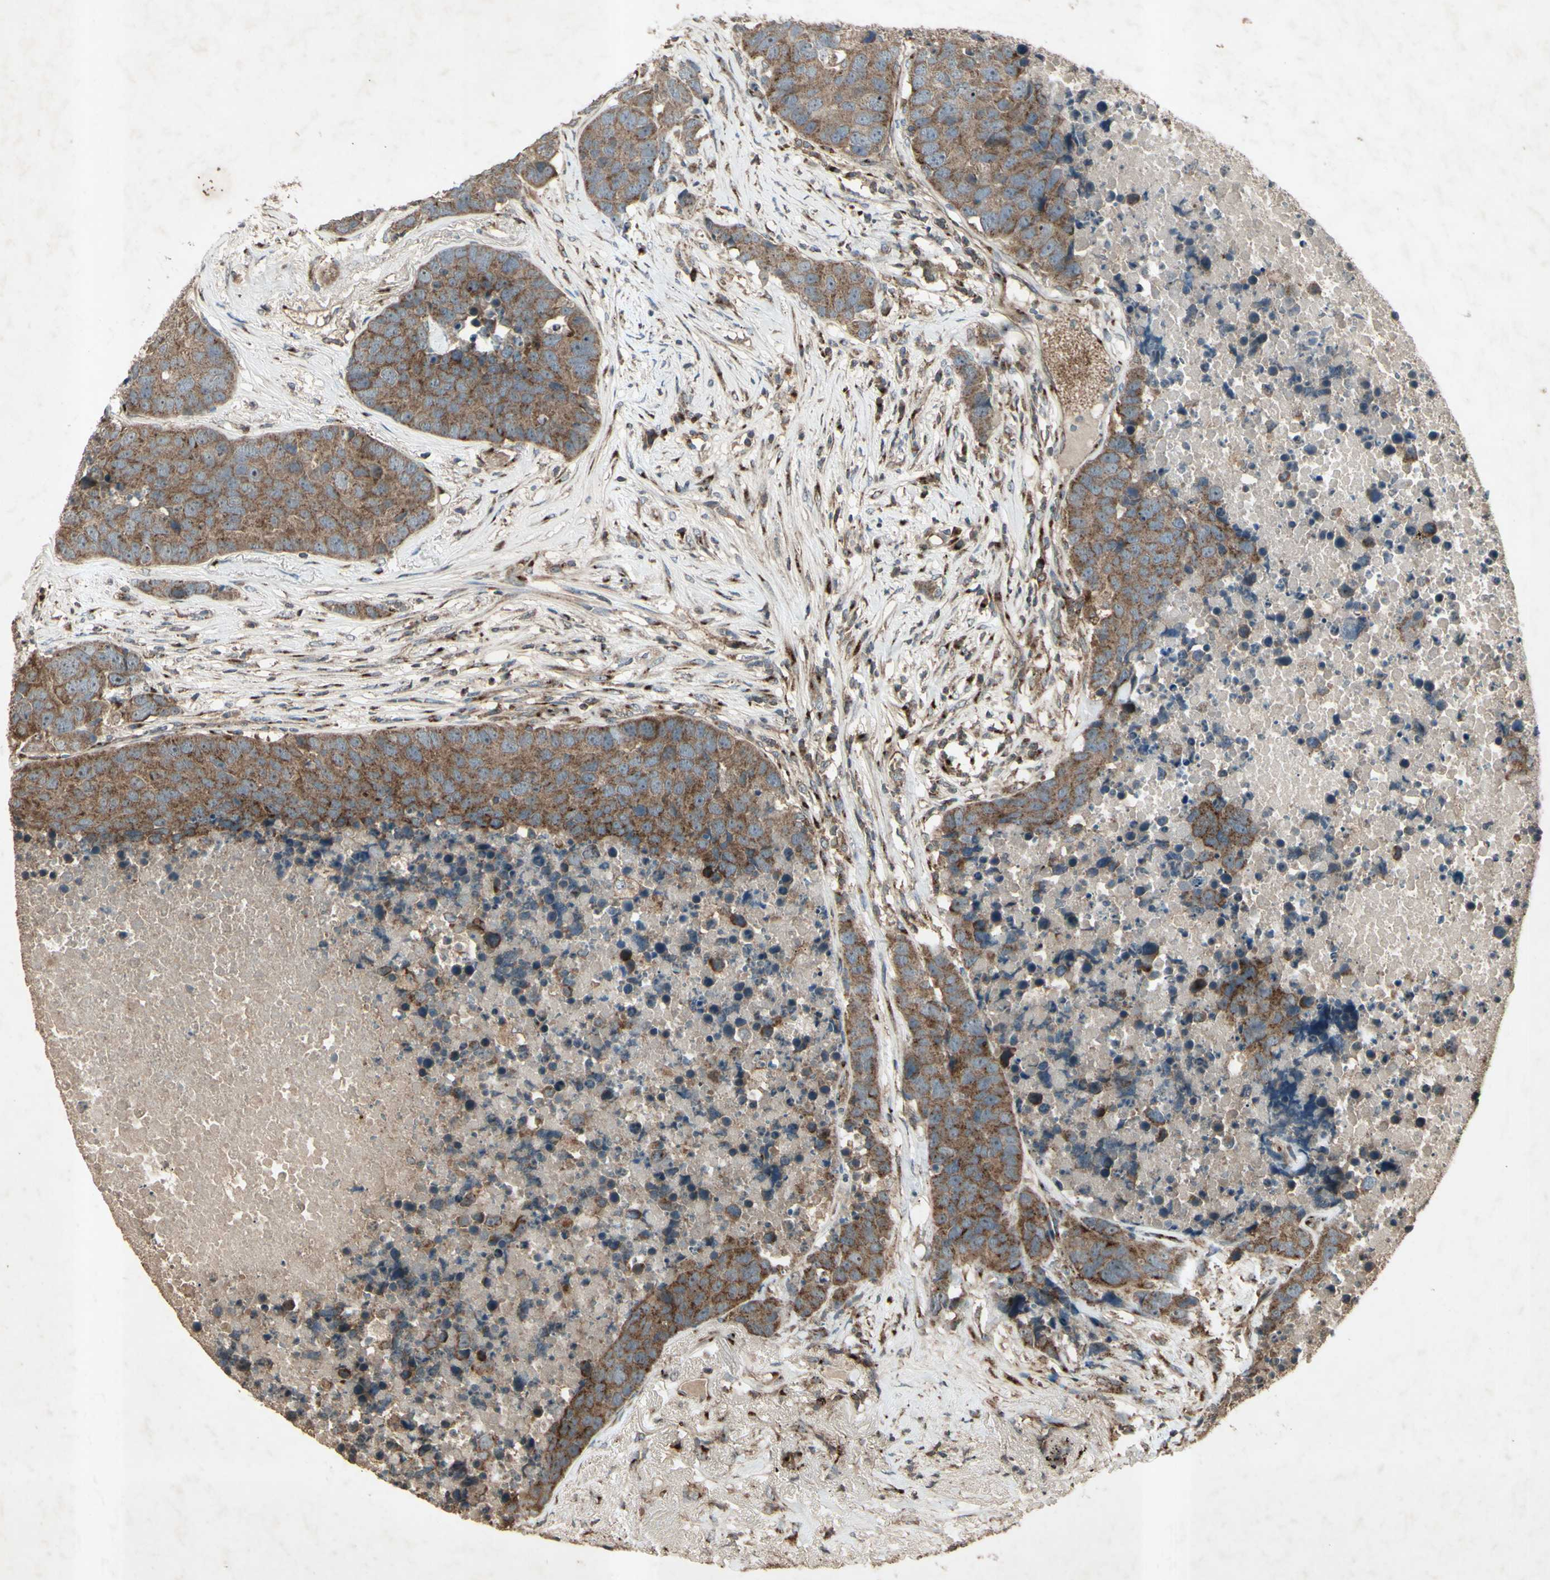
{"staining": {"intensity": "moderate", "quantity": ">75%", "location": "cytoplasmic/membranous"}, "tissue": "carcinoid", "cell_type": "Tumor cells", "image_type": "cancer", "snomed": [{"axis": "morphology", "description": "Carcinoid, malignant, NOS"}, {"axis": "topography", "description": "Lung"}], "caption": "Protein expression analysis of carcinoid (malignant) reveals moderate cytoplasmic/membranous expression in approximately >75% of tumor cells. The protein is stained brown, and the nuclei are stained in blue (DAB IHC with brightfield microscopy, high magnification).", "gene": "AP1G1", "patient": {"sex": "male", "age": 60}}